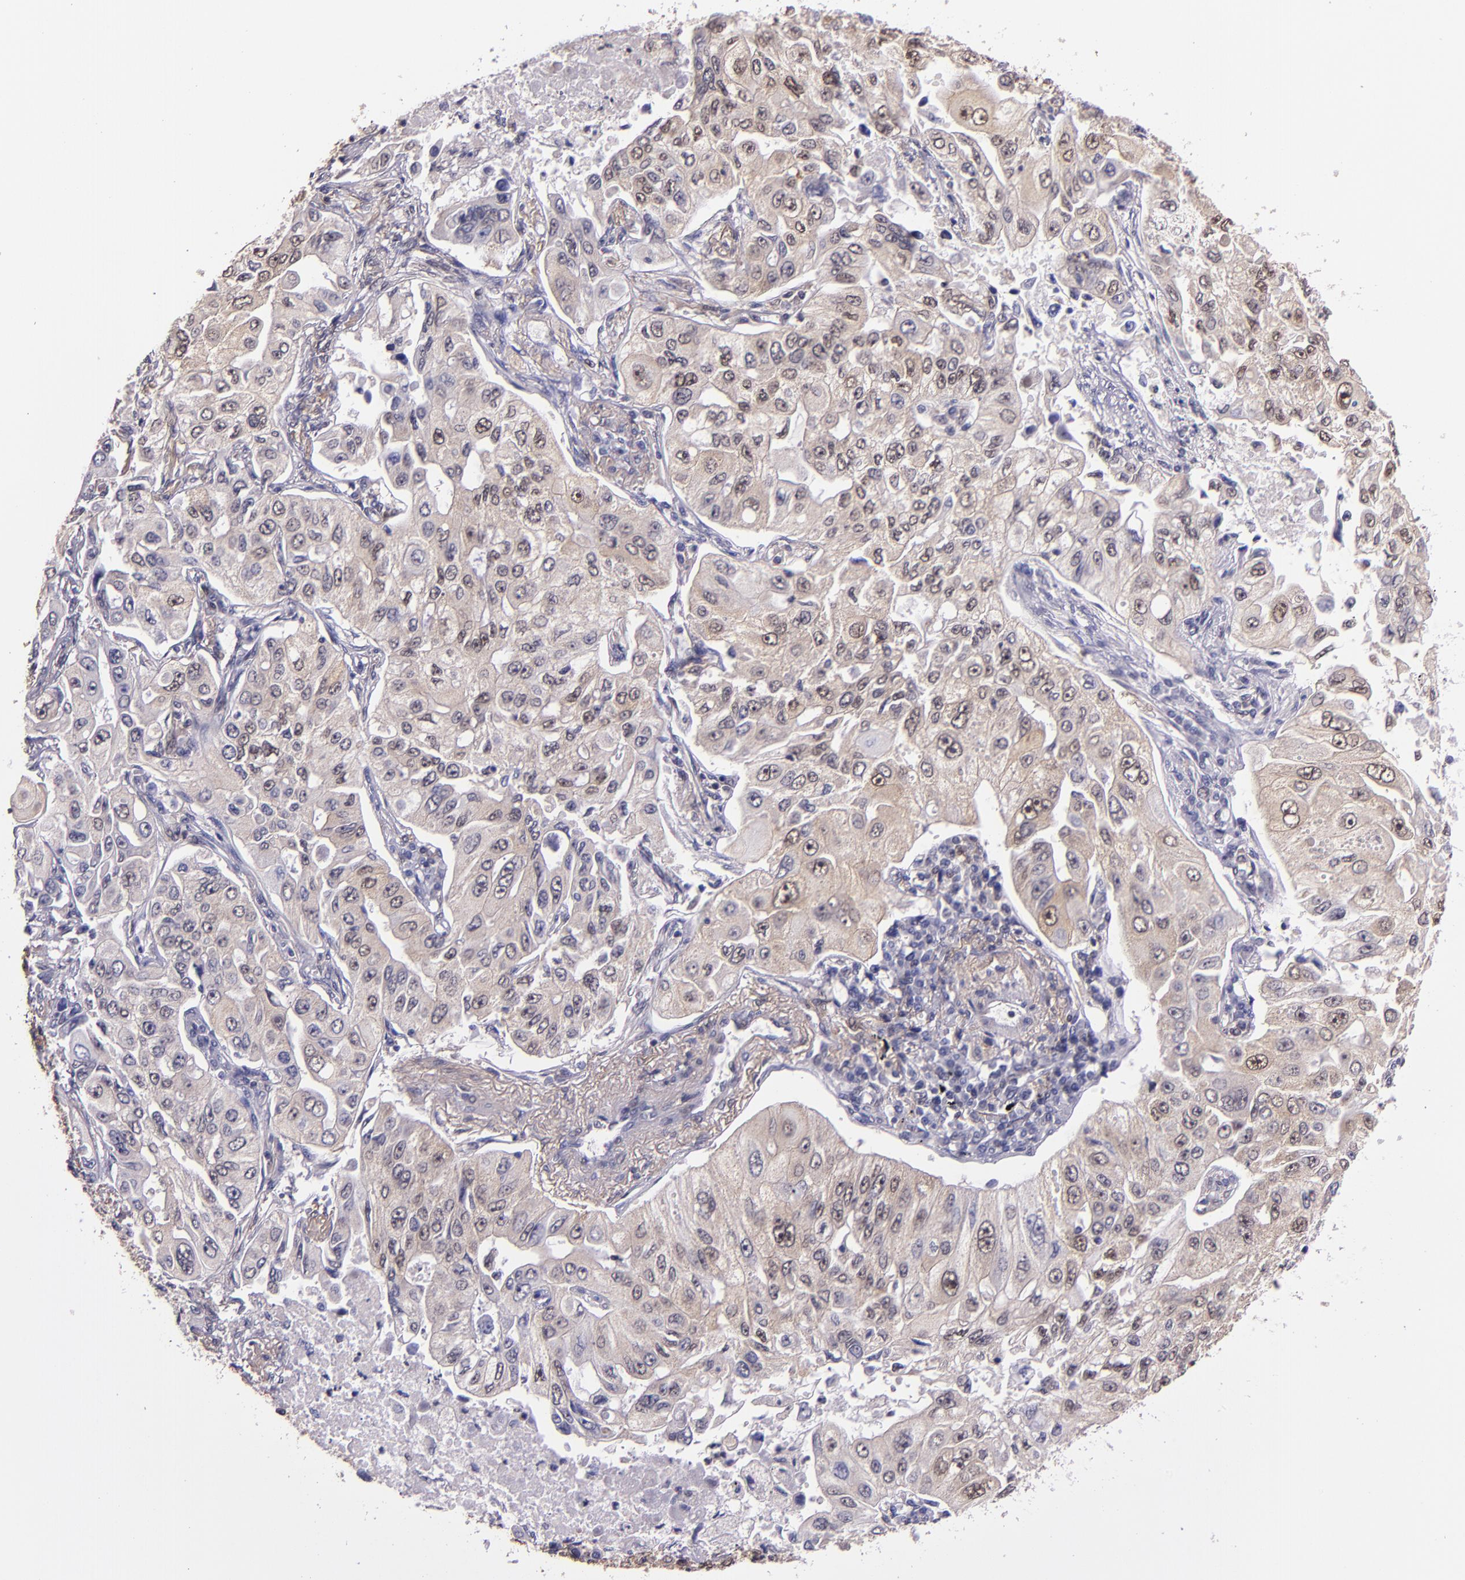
{"staining": {"intensity": "weak", "quantity": "25%-75%", "location": "cytoplasmic/membranous,nuclear"}, "tissue": "lung cancer", "cell_type": "Tumor cells", "image_type": "cancer", "snomed": [{"axis": "morphology", "description": "Adenocarcinoma, NOS"}, {"axis": "topography", "description": "Lung"}], "caption": "A brown stain highlights weak cytoplasmic/membranous and nuclear staining of a protein in human adenocarcinoma (lung) tumor cells.", "gene": "STAT6", "patient": {"sex": "male", "age": 84}}